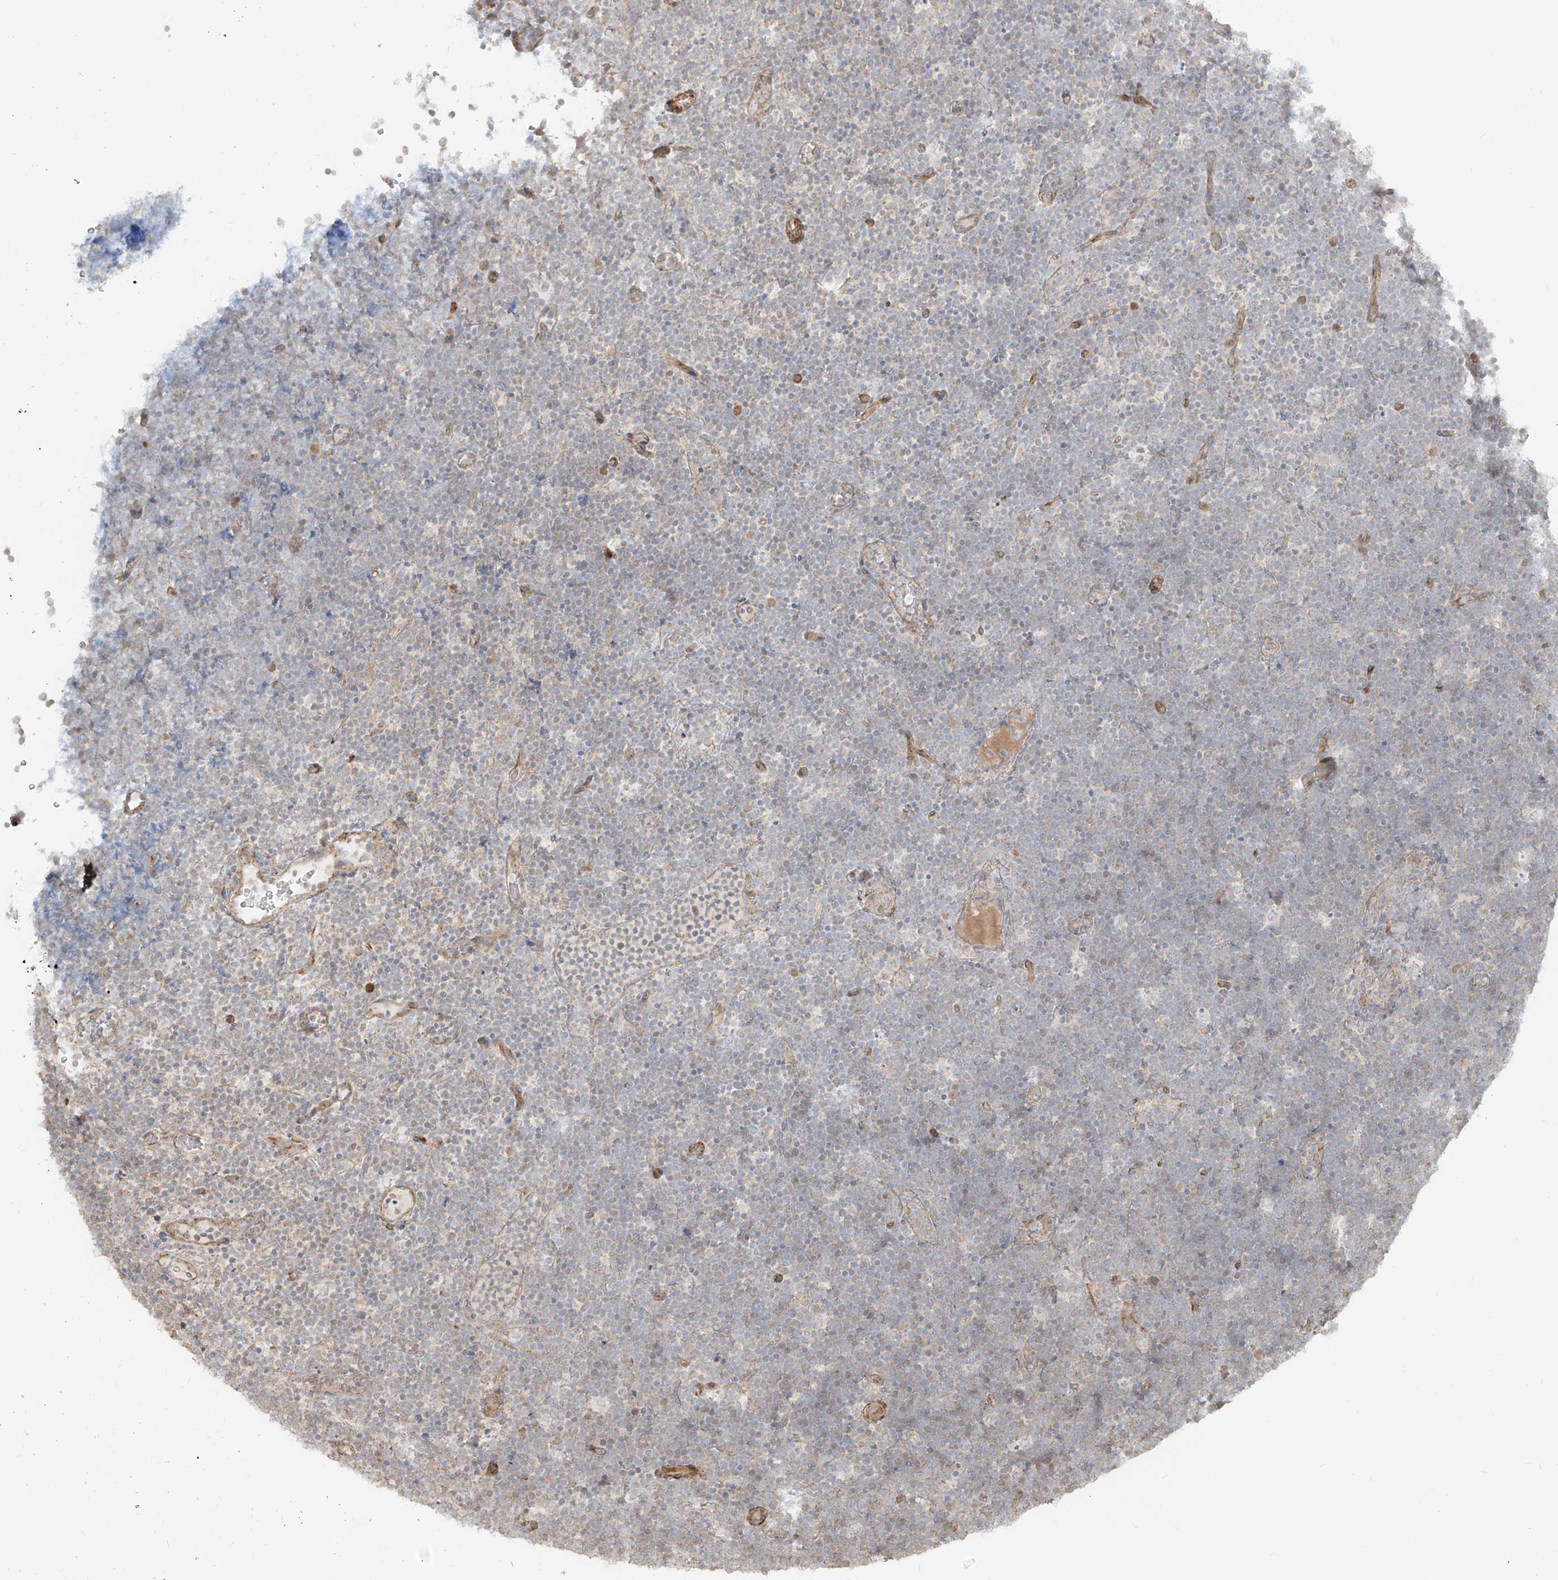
{"staining": {"intensity": "negative", "quantity": "none", "location": "none"}, "tissue": "lymphoma", "cell_type": "Tumor cells", "image_type": "cancer", "snomed": [{"axis": "morphology", "description": "Malignant lymphoma, non-Hodgkin's type, High grade"}, {"axis": "topography", "description": "Lymph node"}], "caption": "Micrograph shows no significant protein positivity in tumor cells of malignant lymphoma, non-Hodgkin's type (high-grade). The staining was performed using DAB (3,3'-diaminobenzidine) to visualize the protein expression in brown, while the nuclei were stained in blue with hematoxylin (Magnification: 20x).", "gene": "UBE2K", "patient": {"sex": "male", "age": 13}}